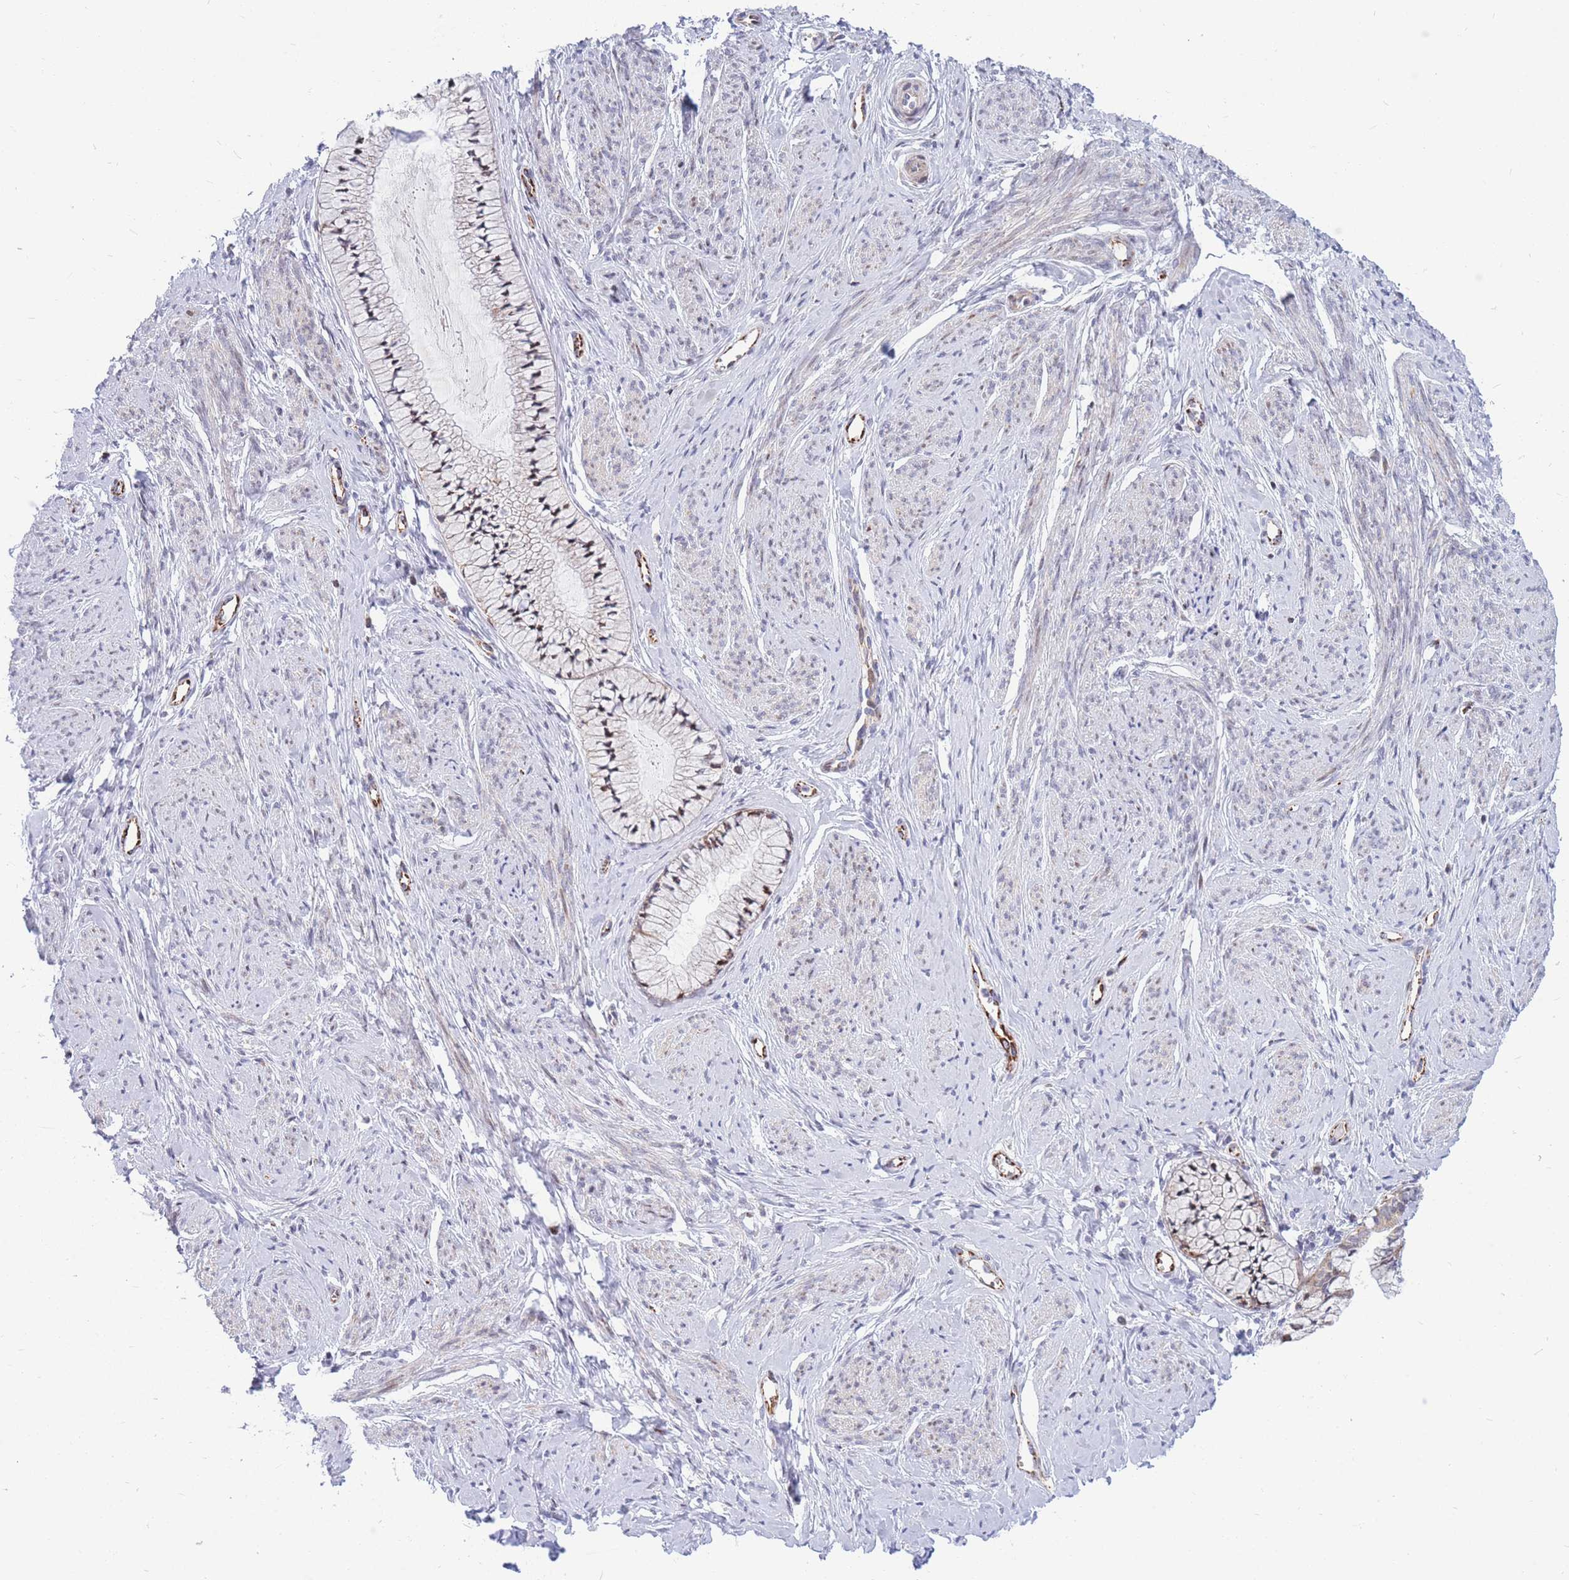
{"staining": {"intensity": "moderate", "quantity": "25%-75%", "location": "cytoplasmic/membranous"}, "tissue": "cervix", "cell_type": "Glandular cells", "image_type": "normal", "snomed": [{"axis": "morphology", "description": "Normal tissue, NOS"}, {"axis": "topography", "description": "Cervix"}], "caption": "DAB (3,3'-diaminobenzidine) immunohistochemical staining of benign cervix demonstrates moderate cytoplasmic/membranous protein expression in approximately 25%-75% of glandular cells.", "gene": "HSPE1", "patient": {"sex": "female", "age": 42}}